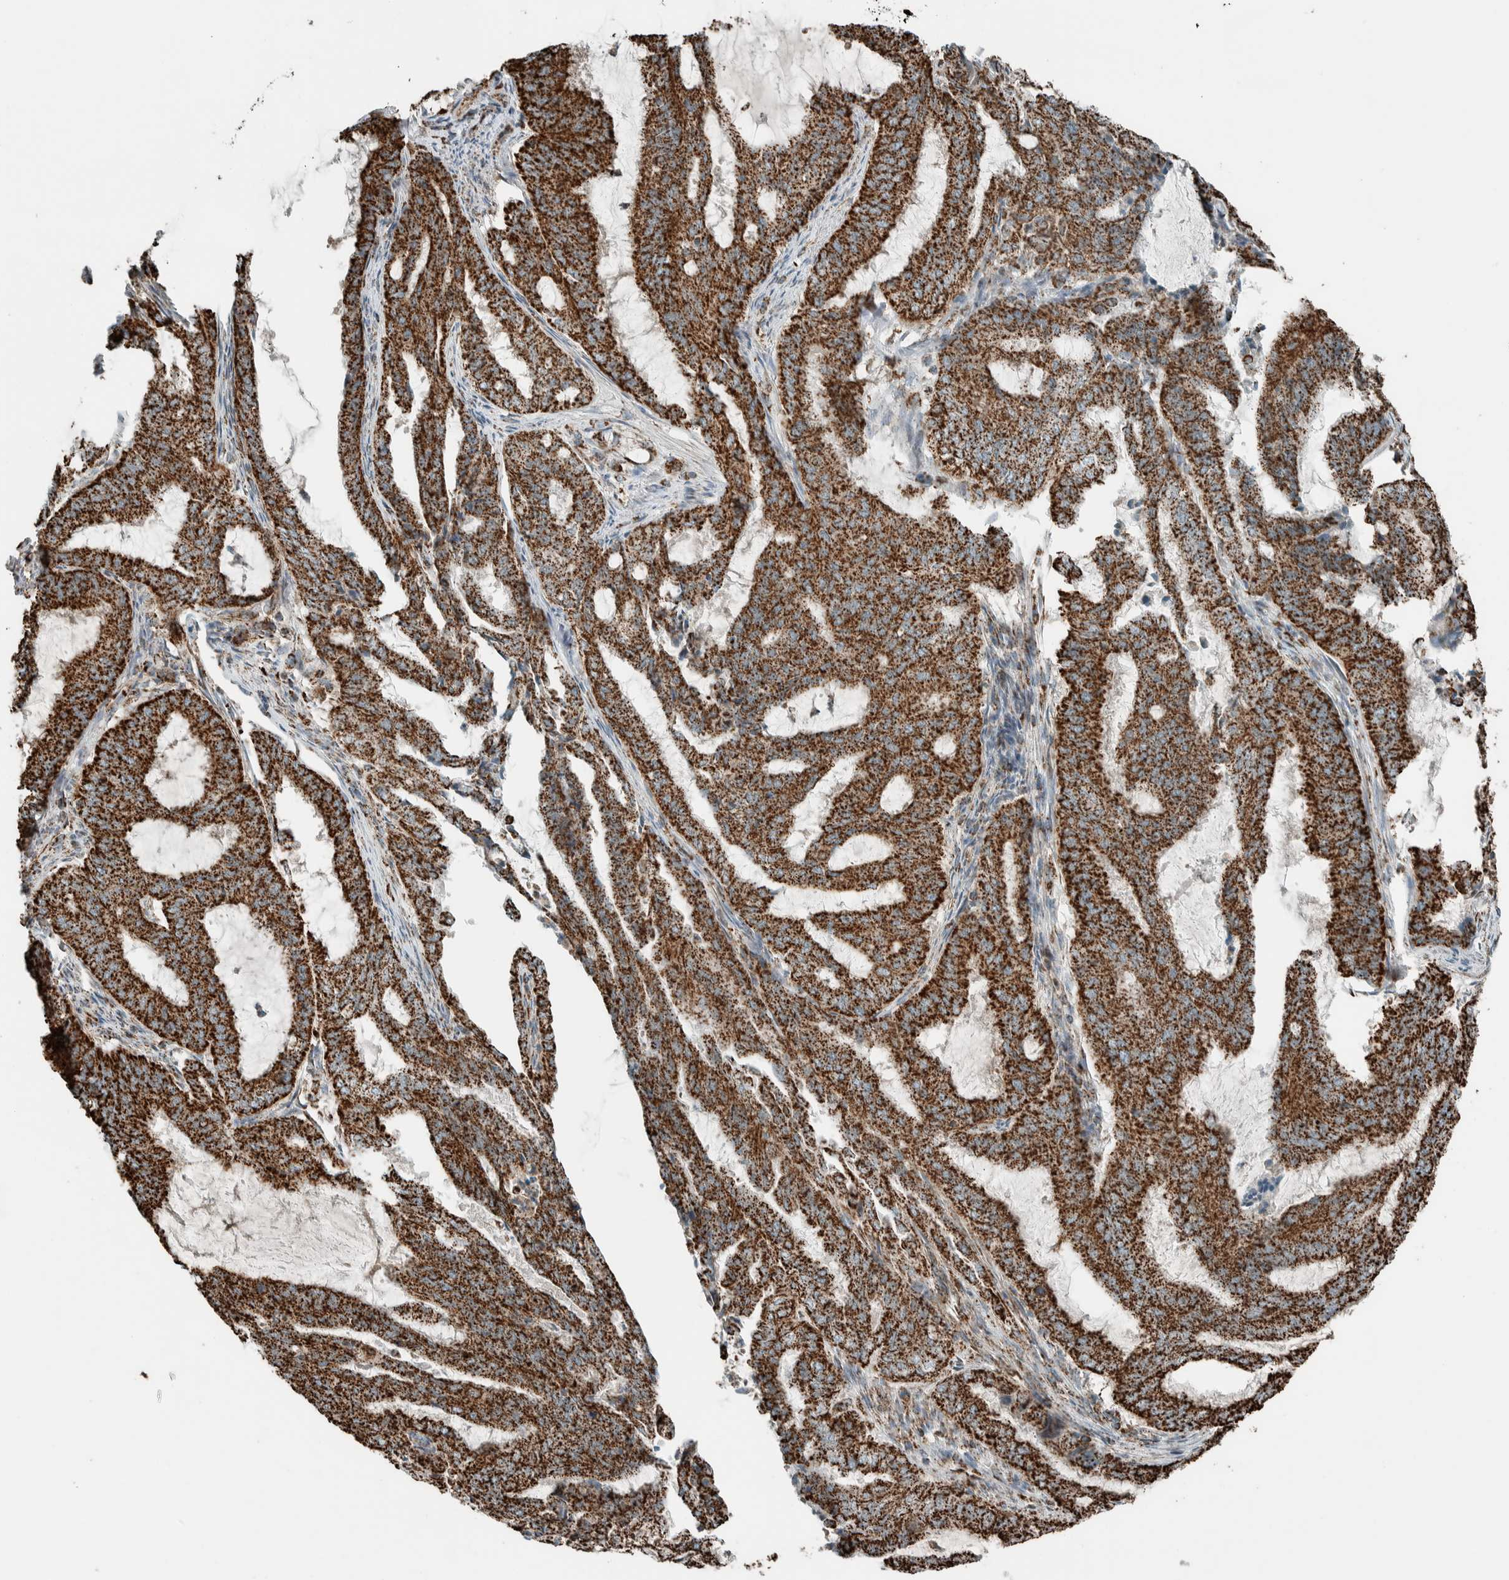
{"staining": {"intensity": "strong", "quantity": ">75%", "location": "cytoplasmic/membranous"}, "tissue": "endometrial cancer", "cell_type": "Tumor cells", "image_type": "cancer", "snomed": [{"axis": "morphology", "description": "Adenocarcinoma, NOS"}, {"axis": "topography", "description": "Endometrium"}], "caption": "Endometrial cancer (adenocarcinoma) was stained to show a protein in brown. There is high levels of strong cytoplasmic/membranous staining in about >75% of tumor cells. The staining was performed using DAB, with brown indicating positive protein expression. Nuclei are stained blue with hematoxylin.", "gene": "ZNF454", "patient": {"sex": "female", "age": 51}}